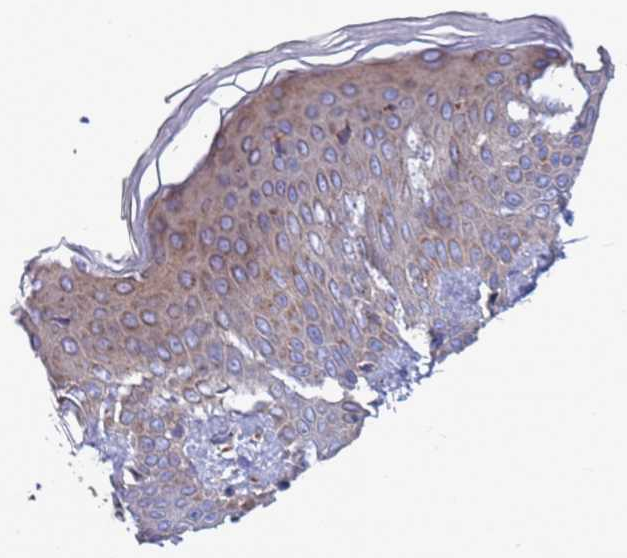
{"staining": {"intensity": "moderate", "quantity": ">75%", "location": "cytoplasmic/membranous"}, "tissue": "skin", "cell_type": "Fibroblasts", "image_type": "normal", "snomed": [{"axis": "morphology", "description": "Normal tissue, NOS"}, {"axis": "topography", "description": "Skin"}], "caption": "IHC of unremarkable human skin demonstrates medium levels of moderate cytoplasmic/membranous staining in about >75% of fibroblasts.", "gene": "ZC3HAV1", "patient": {"sex": "male", "age": 36}}